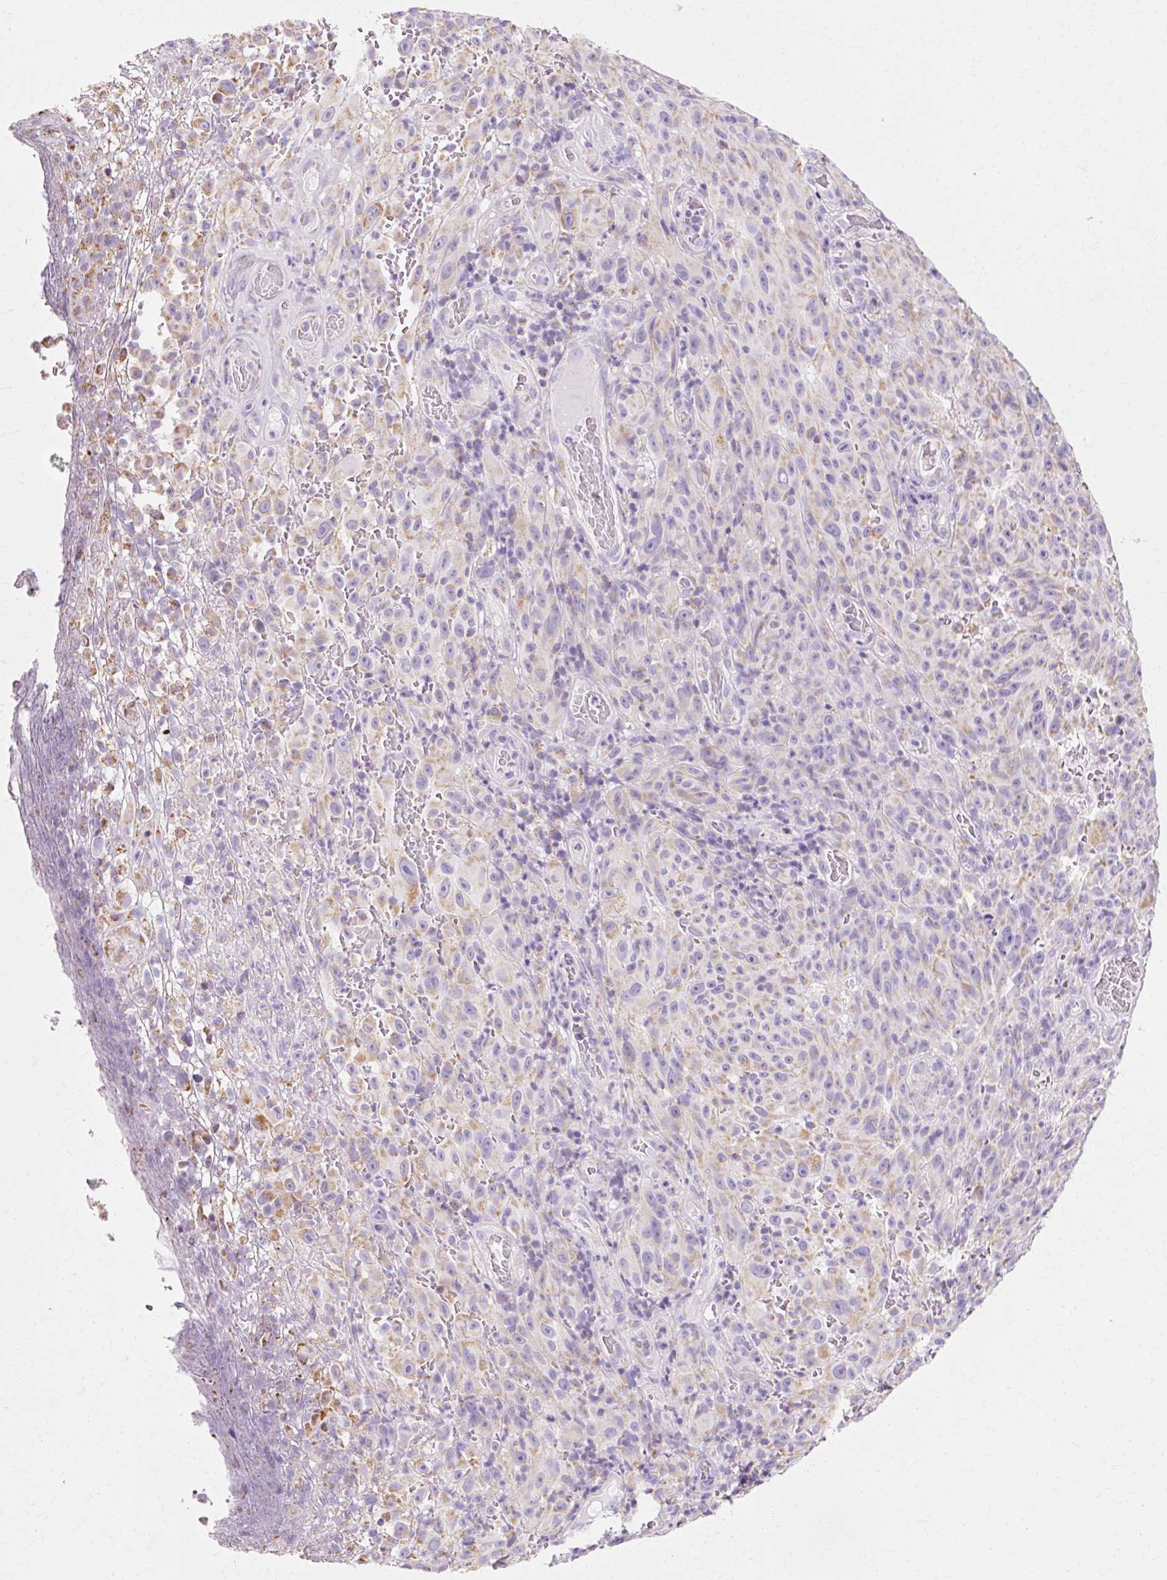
{"staining": {"intensity": "moderate", "quantity": "<25%", "location": "cytoplasmic/membranous"}, "tissue": "melanoma", "cell_type": "Tumor cells", "image_type": "cancer", "snomed": [{"axis": "morphology", "description": "Malignant melanoma, NOS"}, {"axis": "topography", "description": "Skin"}], "caption": "Melanoma stained with a protein marker displays moderate staining in tumor cells.", "gene": "ATP5PO", "patient": {"sex": "female", "age": 82}}